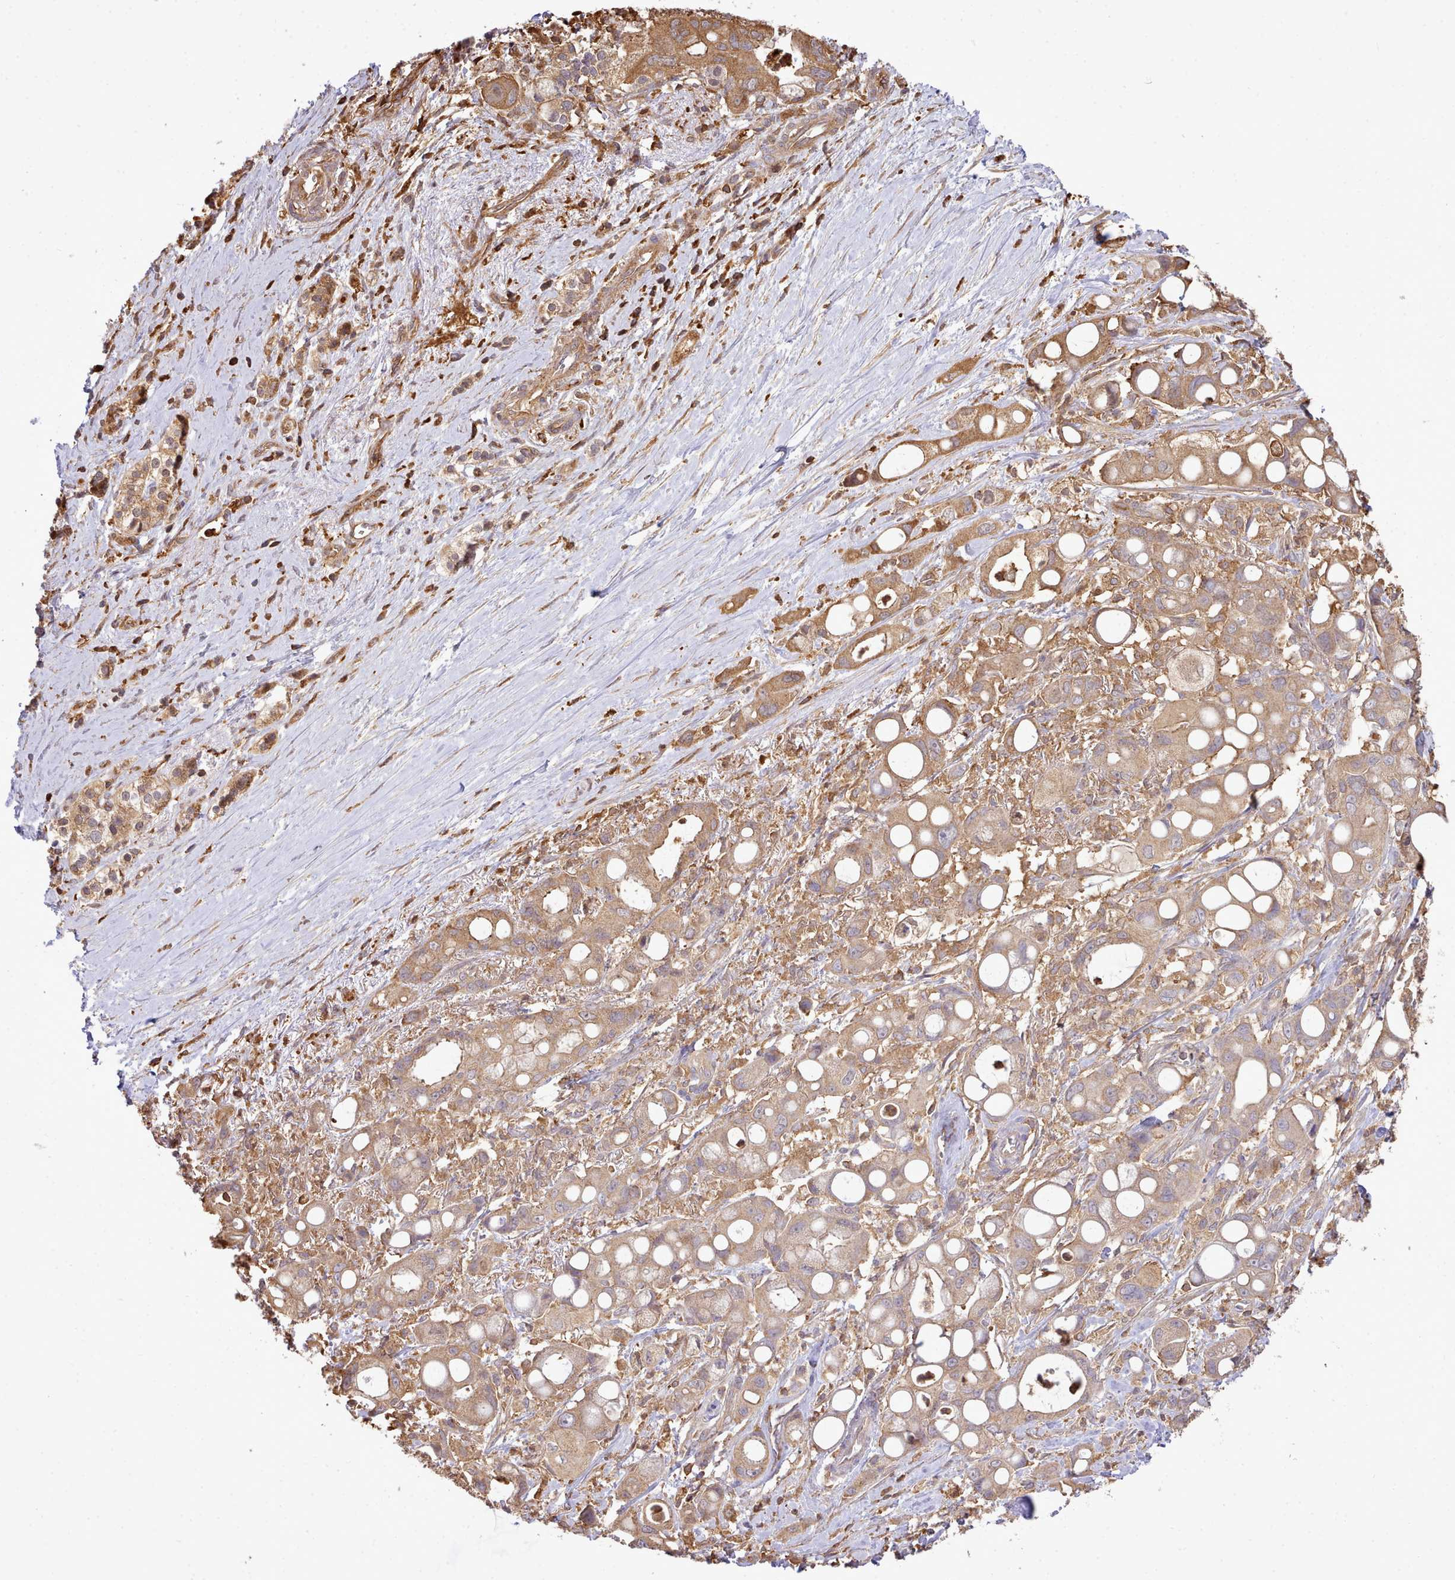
{"staining": {"intensity": "moderate", "quantity": ">75%", "location": "cytoplasmic/membranous"}, "tissue": "pancreatic cancer", "cell_type": "Tumor cells", "image_type": "cancer", "snomed": [{"axis": "morphology", "description": "Adenocarcinoma, NOS"}, {"axis": "topography", "description": "Pancreas"}], "caption": "IHC image of pancreatic adenocarcinoma stained for a protein (brown), which shows medium levels of moderate cytoplasmic/membranous staining in about >75% of tumor cells.", "gene": "CAPZA1", "patient": {"sex": "male", "age": 68}}